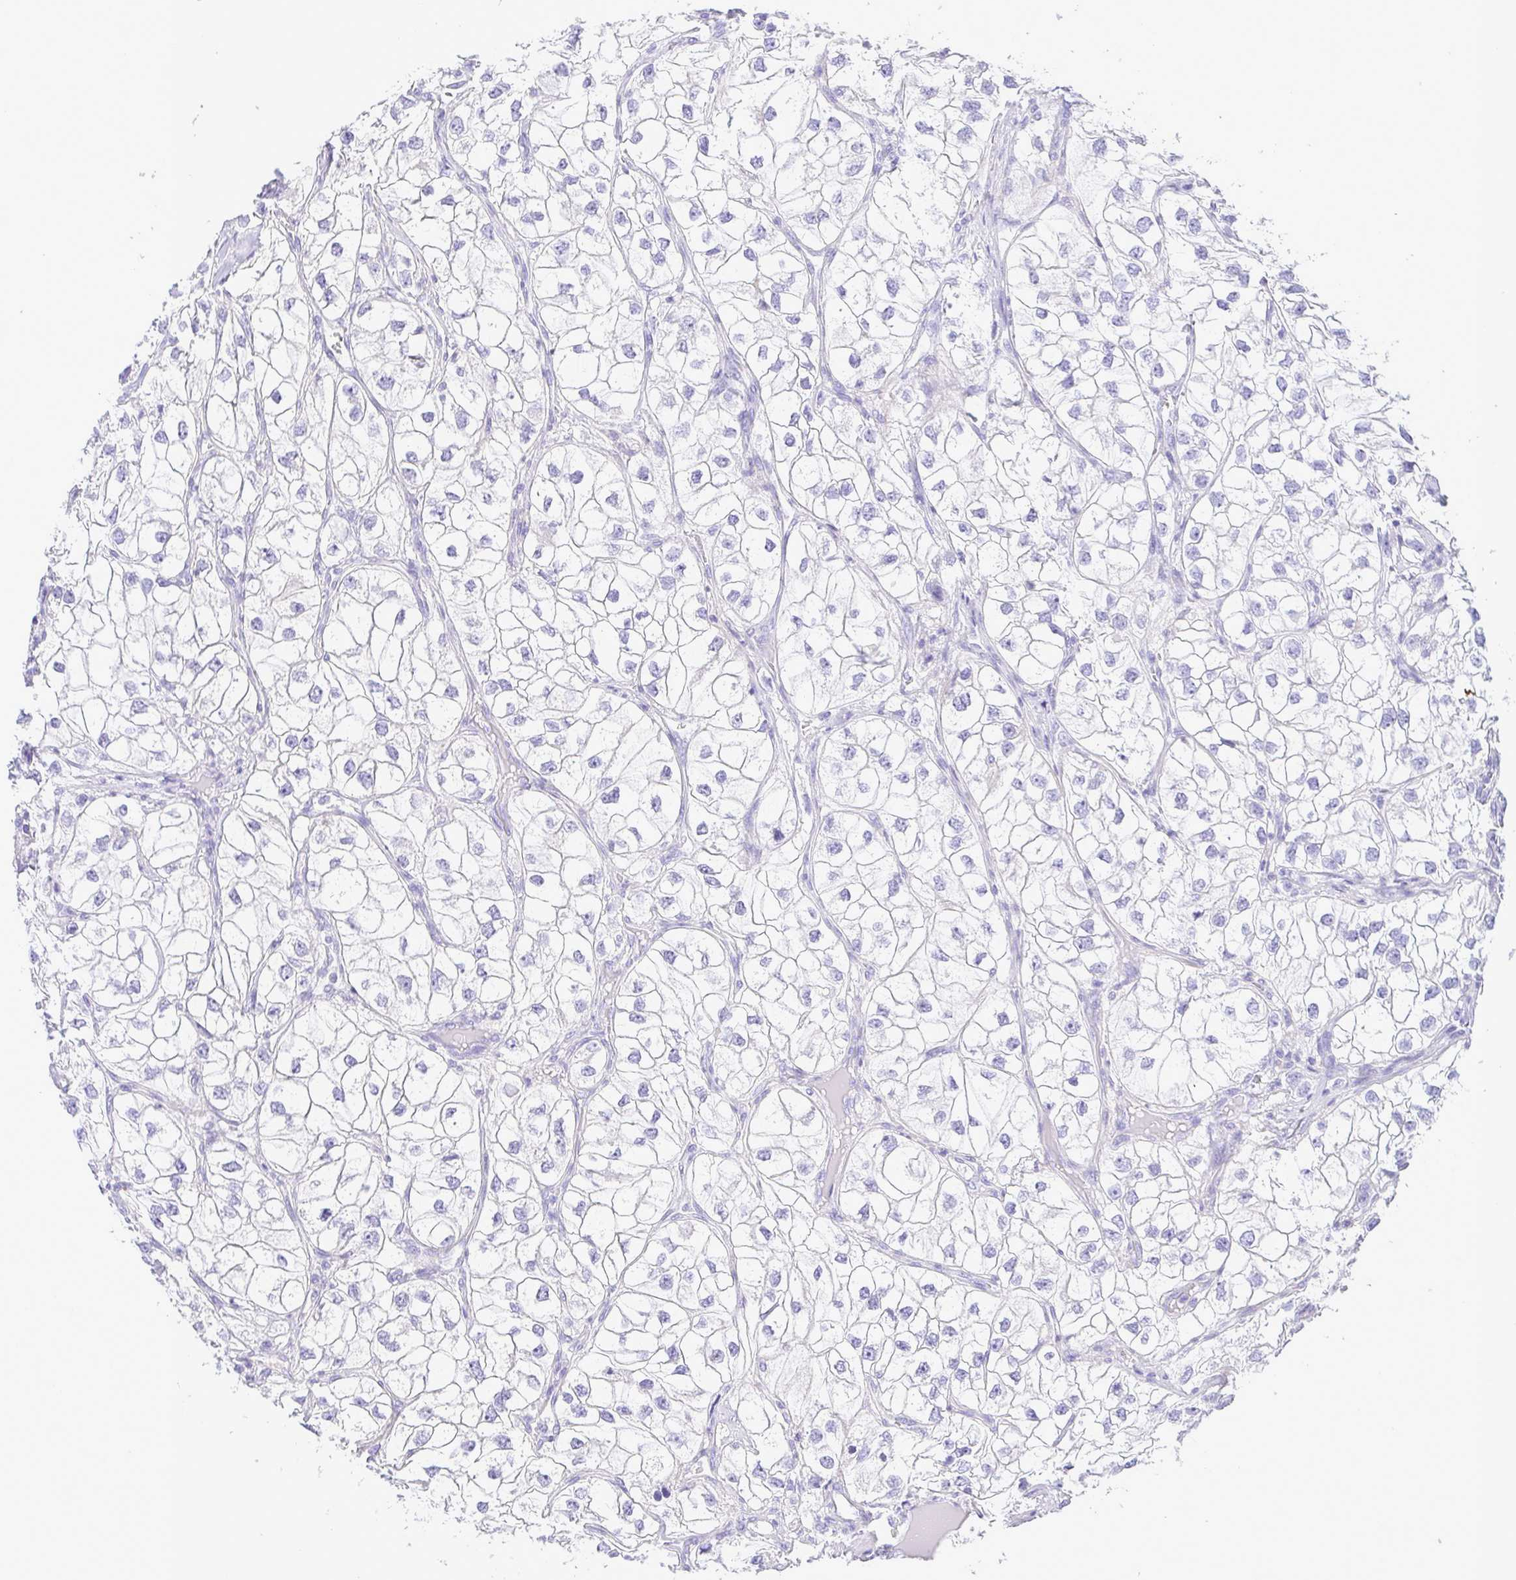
{"staining": {"intensity": "negative", "quantity": "none", "location": "none"}, "tissue": "renal cancer", "cell_type": "Tumor cells", "image_type": "cancer", "snomed": [{"axis": "morphology", "description": "Adenocarcinoma, NOS"}, {"axis": "topography", "description": "Kidney"}], "caption": "Immunohistochemistry histopathology image of human renal cancer (adenocarcinoma) stained for a protein (brown), which exhibits no positivity in tumor cells.", "gene": "GPR182", "patient": {"sex": "male", "age": 59}}